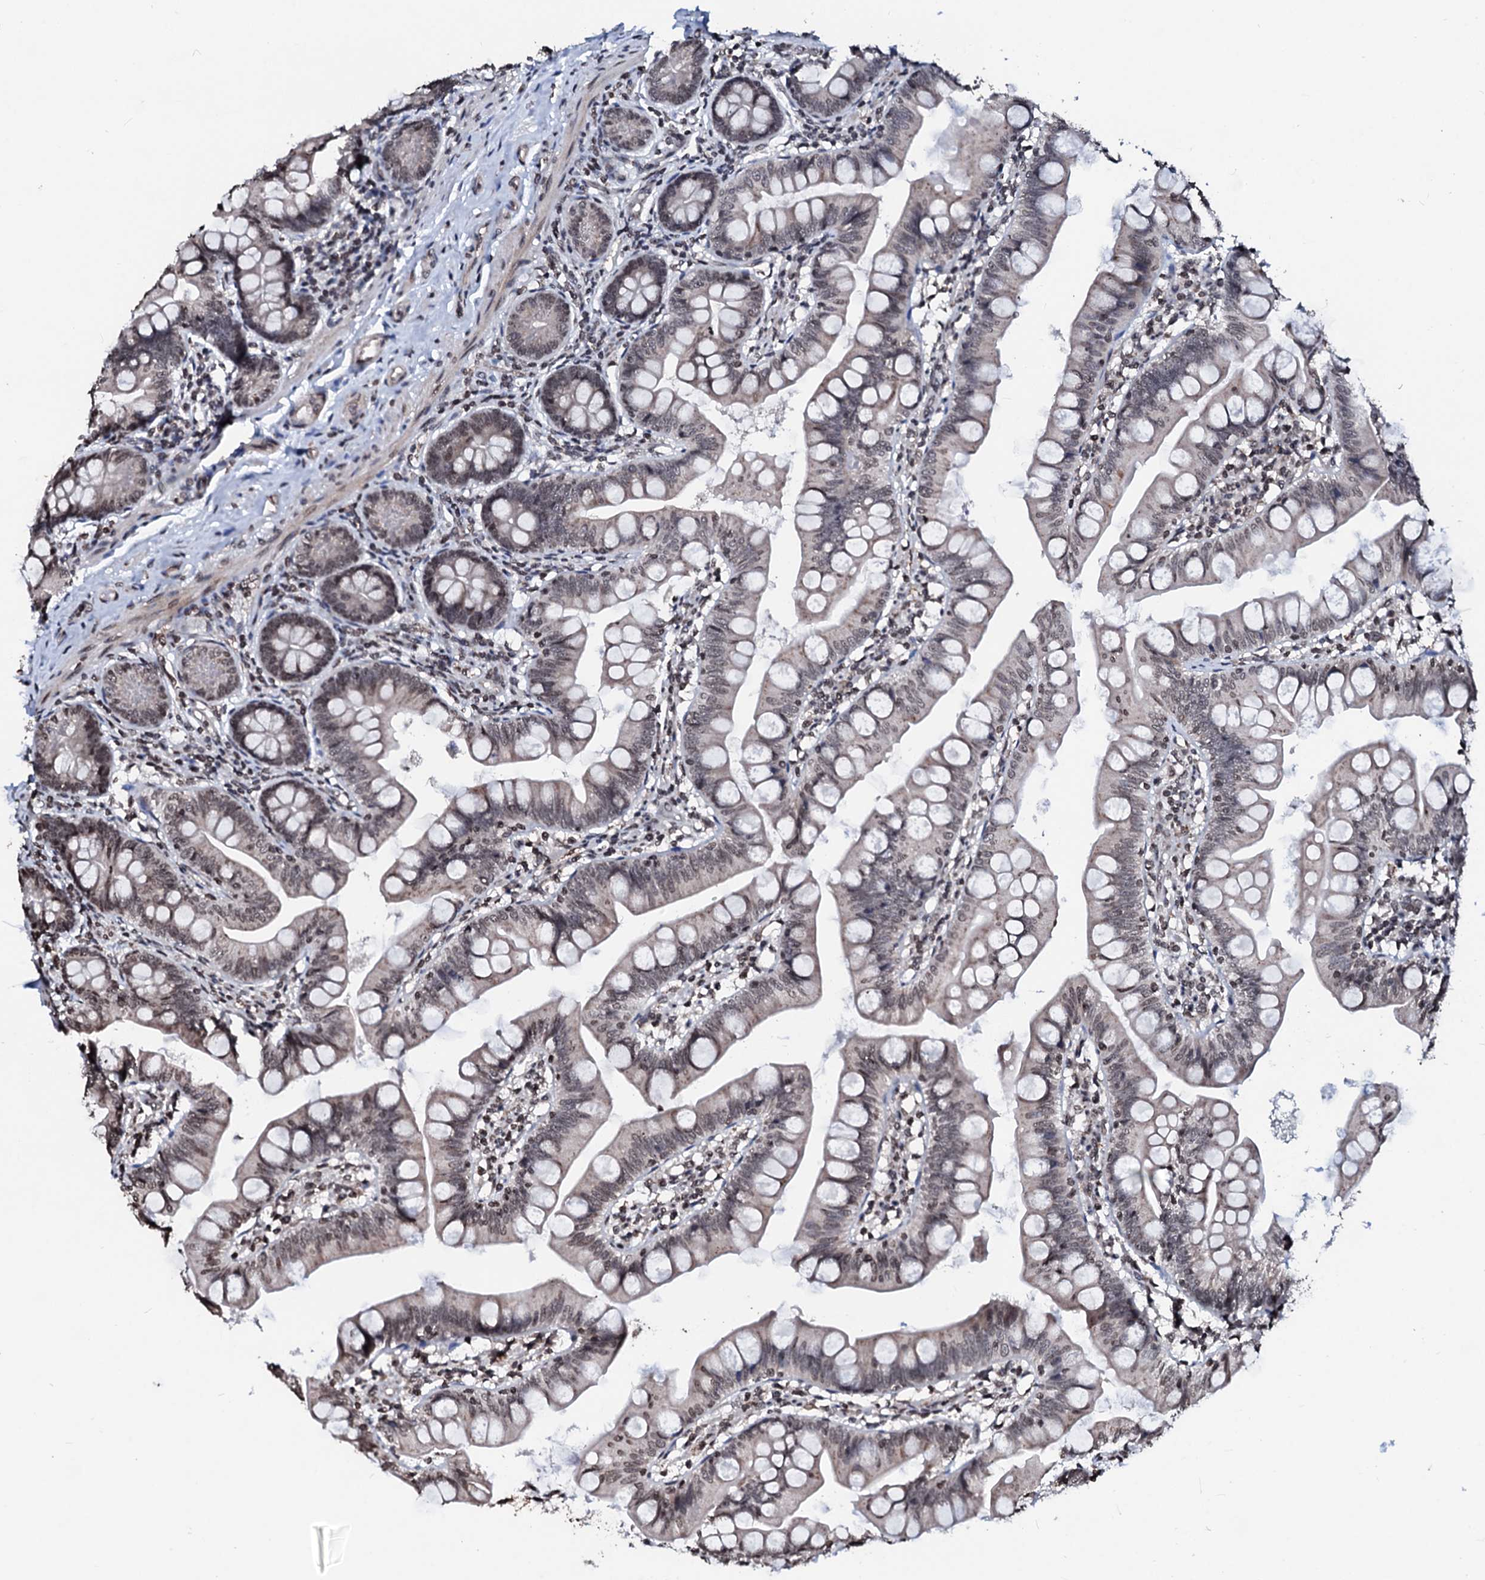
{"staining": {"intensity": "negative", "quantity": "none", "location": "none"}, "tissue": "small intestine", "cell_type": "Glandular cells", "image_type": "normal", "snomed": [{"axis": "morphology", "description": "Normal tissue, NOS"}, {"axis": "topography", "description": "Small intestine"}], "caption": "A micrograph of small intestine stained for a protein demonstrates no brown staining in glandular cells. Brightfield microscopy of immunohistochemistry stained with DAB (brown) and hematoxylin (blue), captured at high magnification.", "gene": "LSM11", "patient": {"sex": "male", "age": 7}}